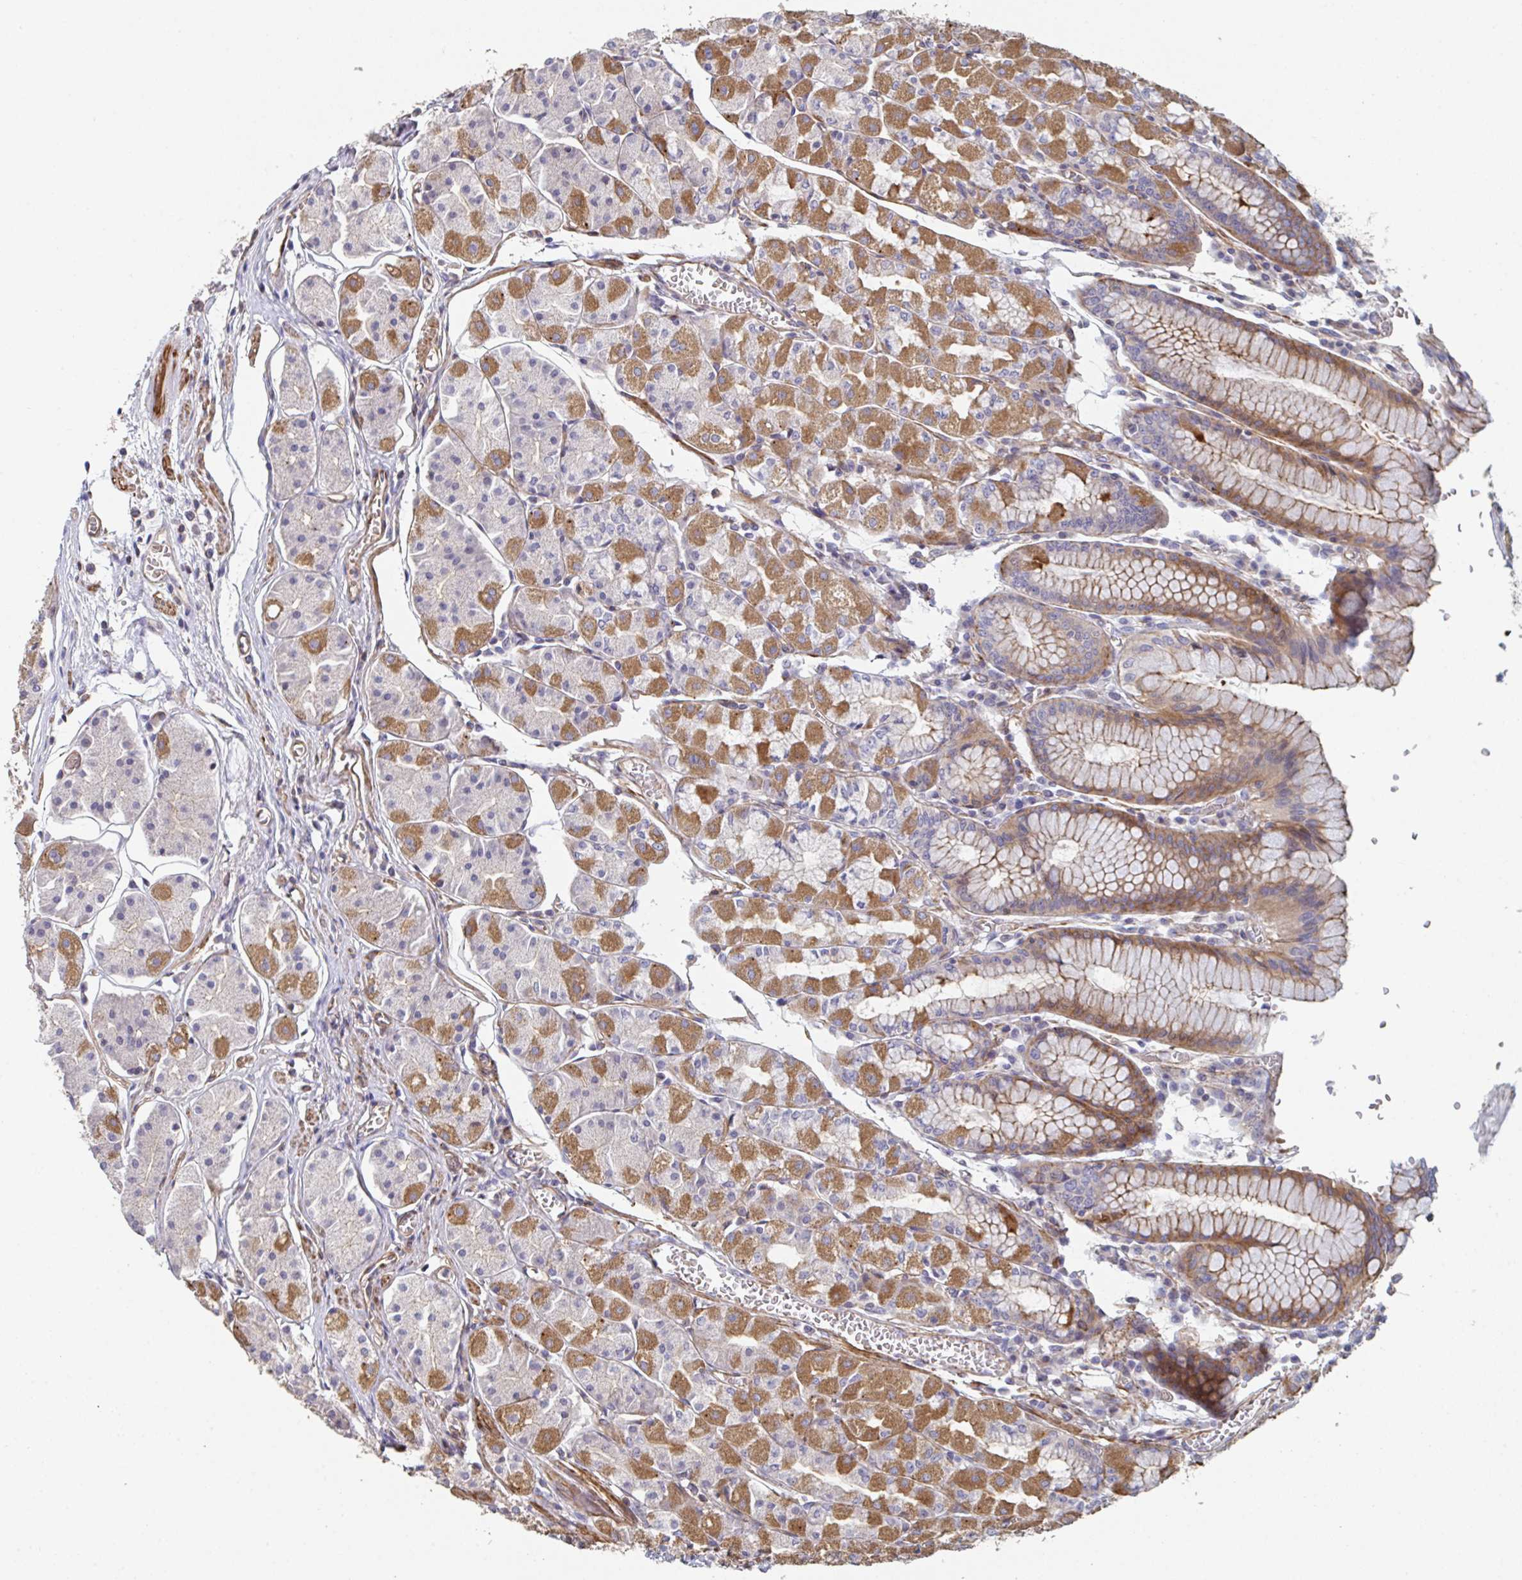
{"staining": {"intensity": "moderate", "quantity": "25%-75%", "location": "cytoplasmic/membranous"}, "tissue": "stomach", "cell_type": "Glandular cells", "image_type": "normal", "snomed": [{"axis": "morphology", "description": "Normal tissue, NOS"}, {"axis": "topography", "description": "Stomach"}], "caption": "Immunohistochemistry (IHC) (DAB) staining of normal human stomach exhibits moderate cytoplasmic/membranous protein expression in approximately 25%-75% of glandular cells. Using DAB (3,3'-diaminobenzidine) (brown) and hematoxylin (blue) stains, captured at high magnification using brightfield microscopy.", "gene": "FZD2", "patient": {"sex": "male", "age": 55}}